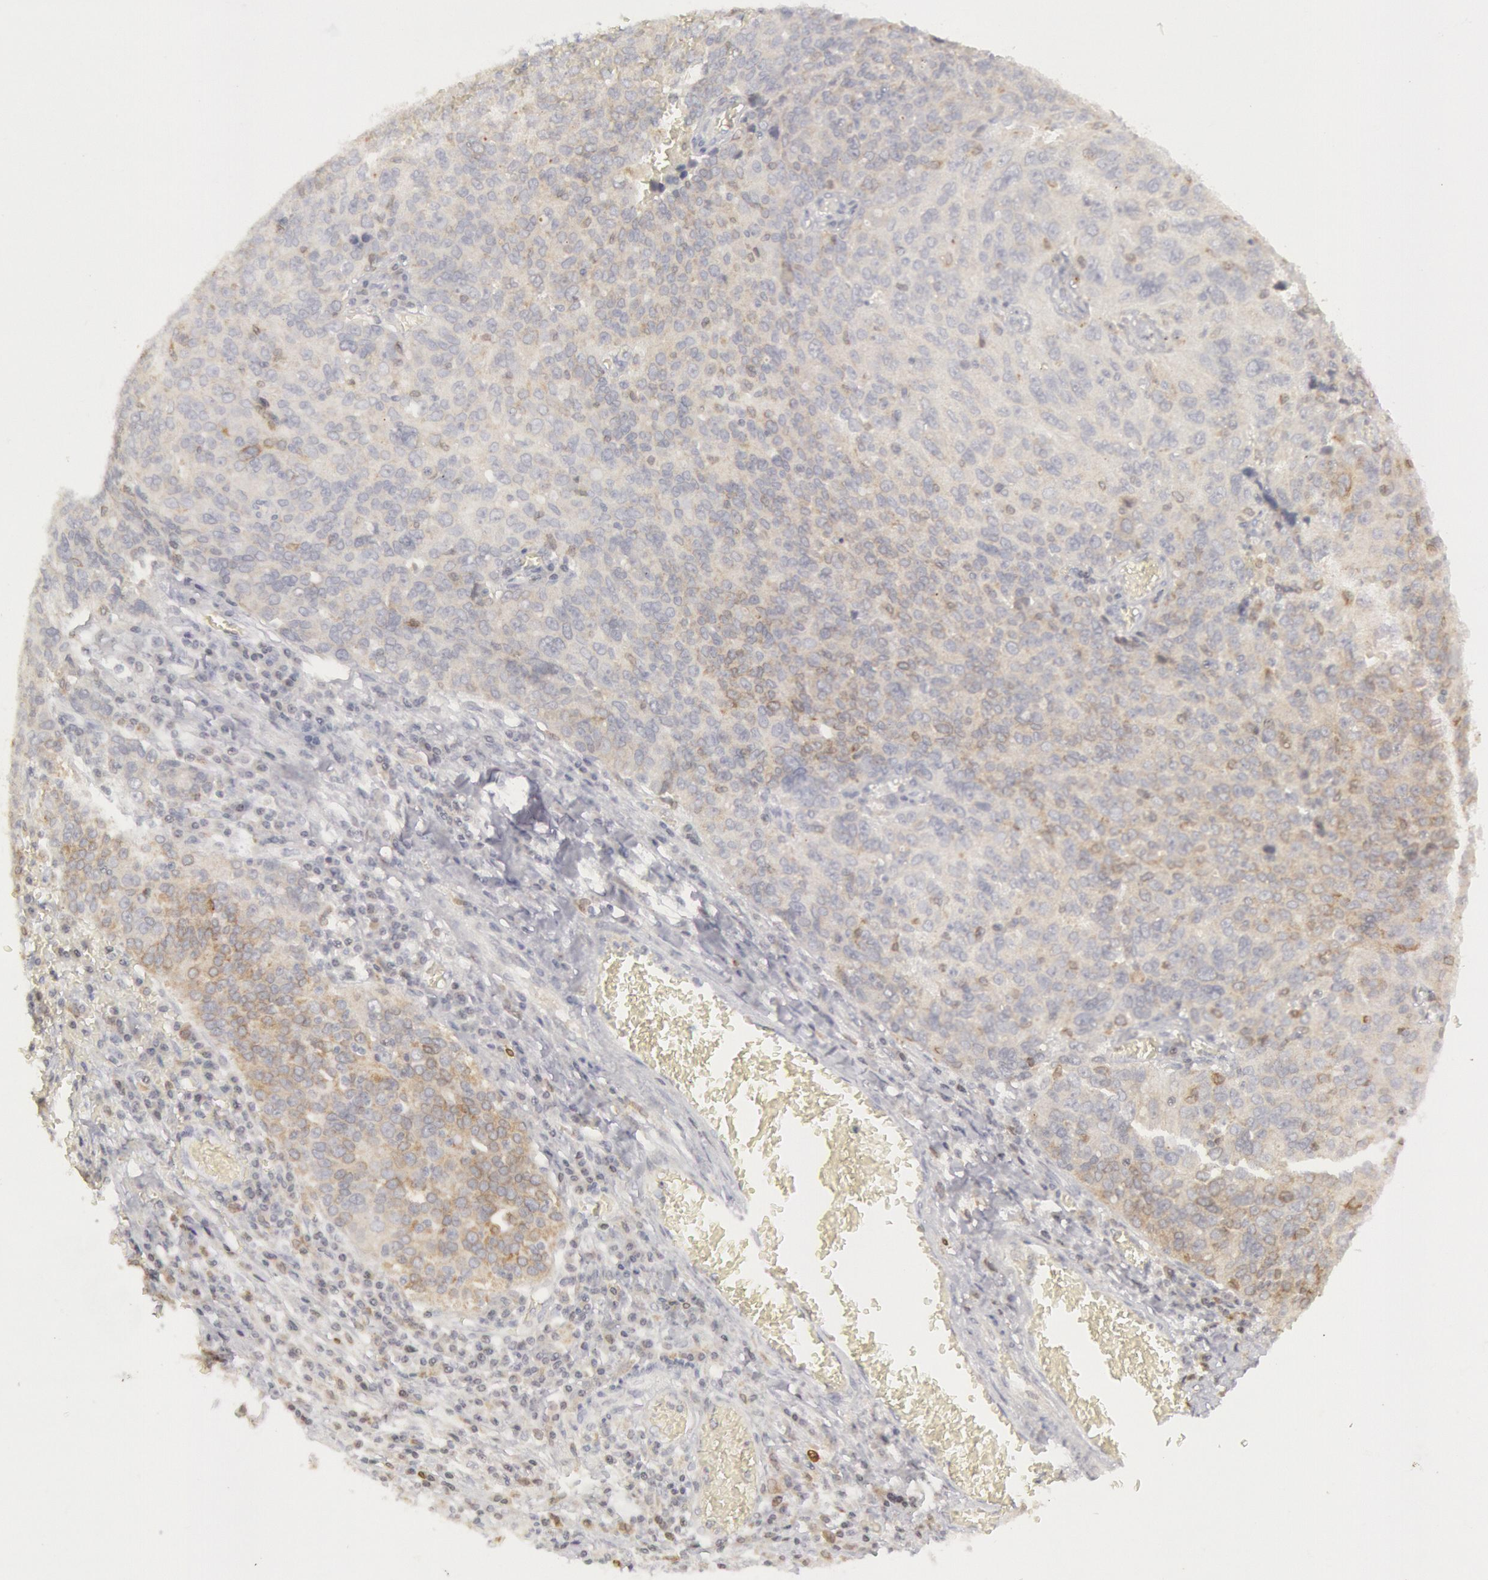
{"staining": {"intensity": "weak", "quantity": "<25%", "location": "cytoplasmic/membranous"}, "tissue": "ovarian cancer", "cell_type": "Tumor cells", "image_type": "cancer", "snomed": [{"axis": "morphology", "description": "Carcinoma, endometroid"}, {"axis": "topography", "description": "Ovary"}], "caption": "Immunohistochemistry photomicrograph of human ovarian cancer (endometroid carcinoma) stained for a protein (brown), which shows no staining in tumor cells. (Brightfield microscopy of DAB immunohistochemistry at high magnification).", "gene": "PTGS2", "patient": {"sex": "female", "age": 75}}